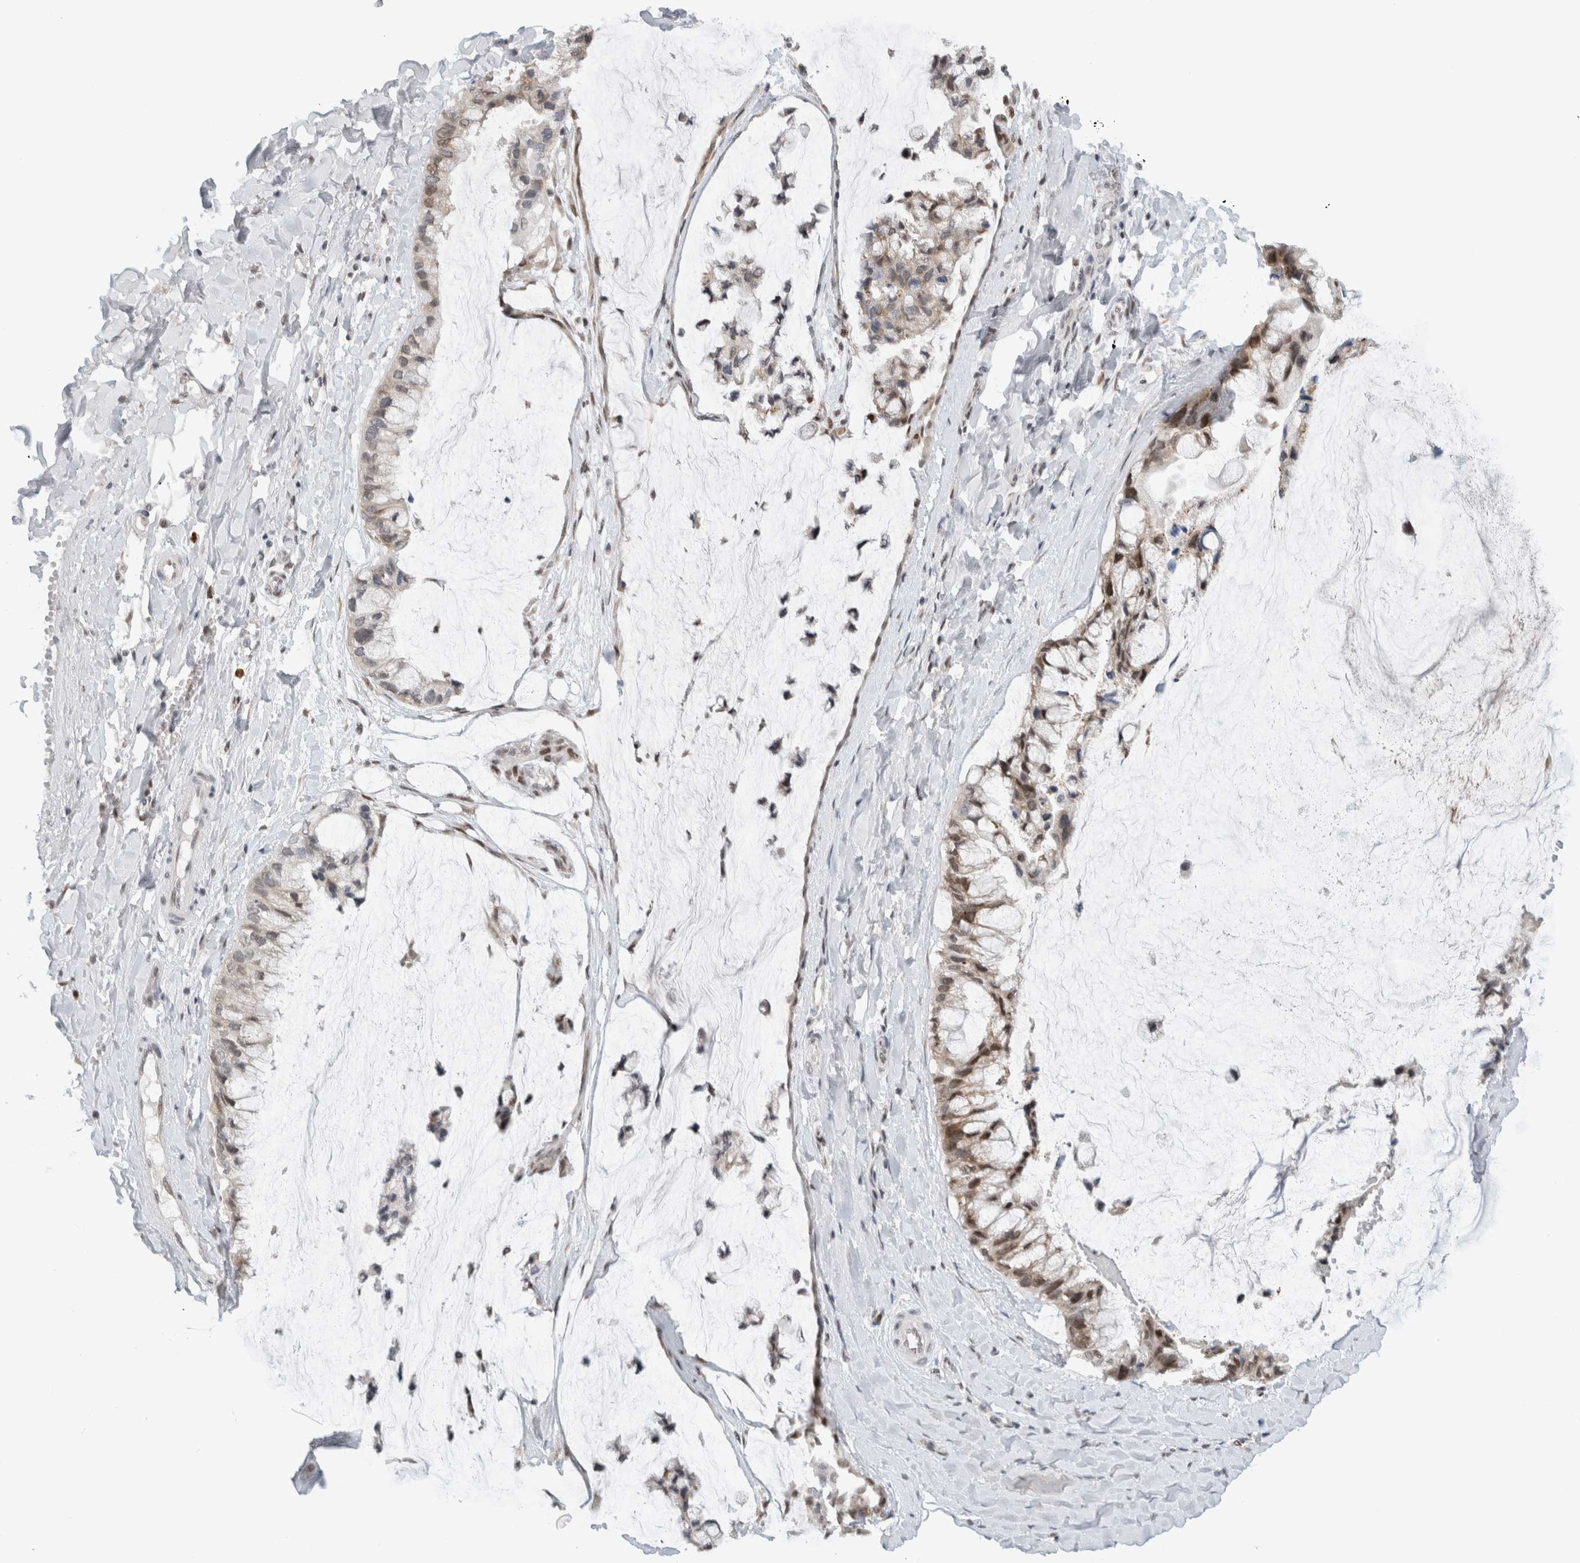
{"staining": {"intensity": "moderate", "quantity": "25%-75%", "location": "nuclear"}, "tissue": "ovarian cancer", "cell_type": "Tumor cells", "image_type": "cancer", "snomed": [{"axis": "morphology", "description": "Cystadenocarcinoma, mucinous, NOS"}, {"axis": "topography", "description": "Ovary"}], "caption": "Immunohistochemistry photomicrograph of neoplastic tissue: ovarian mucinous cystadenocarcinoma stained using IHC displays medium levels of moderate protein expression localized specifically in the nuclear of tumor cells, appearing as a nuclear brown color.", "gene": "HNRNPR", "patient": {"sex": "female", "age": 39}}